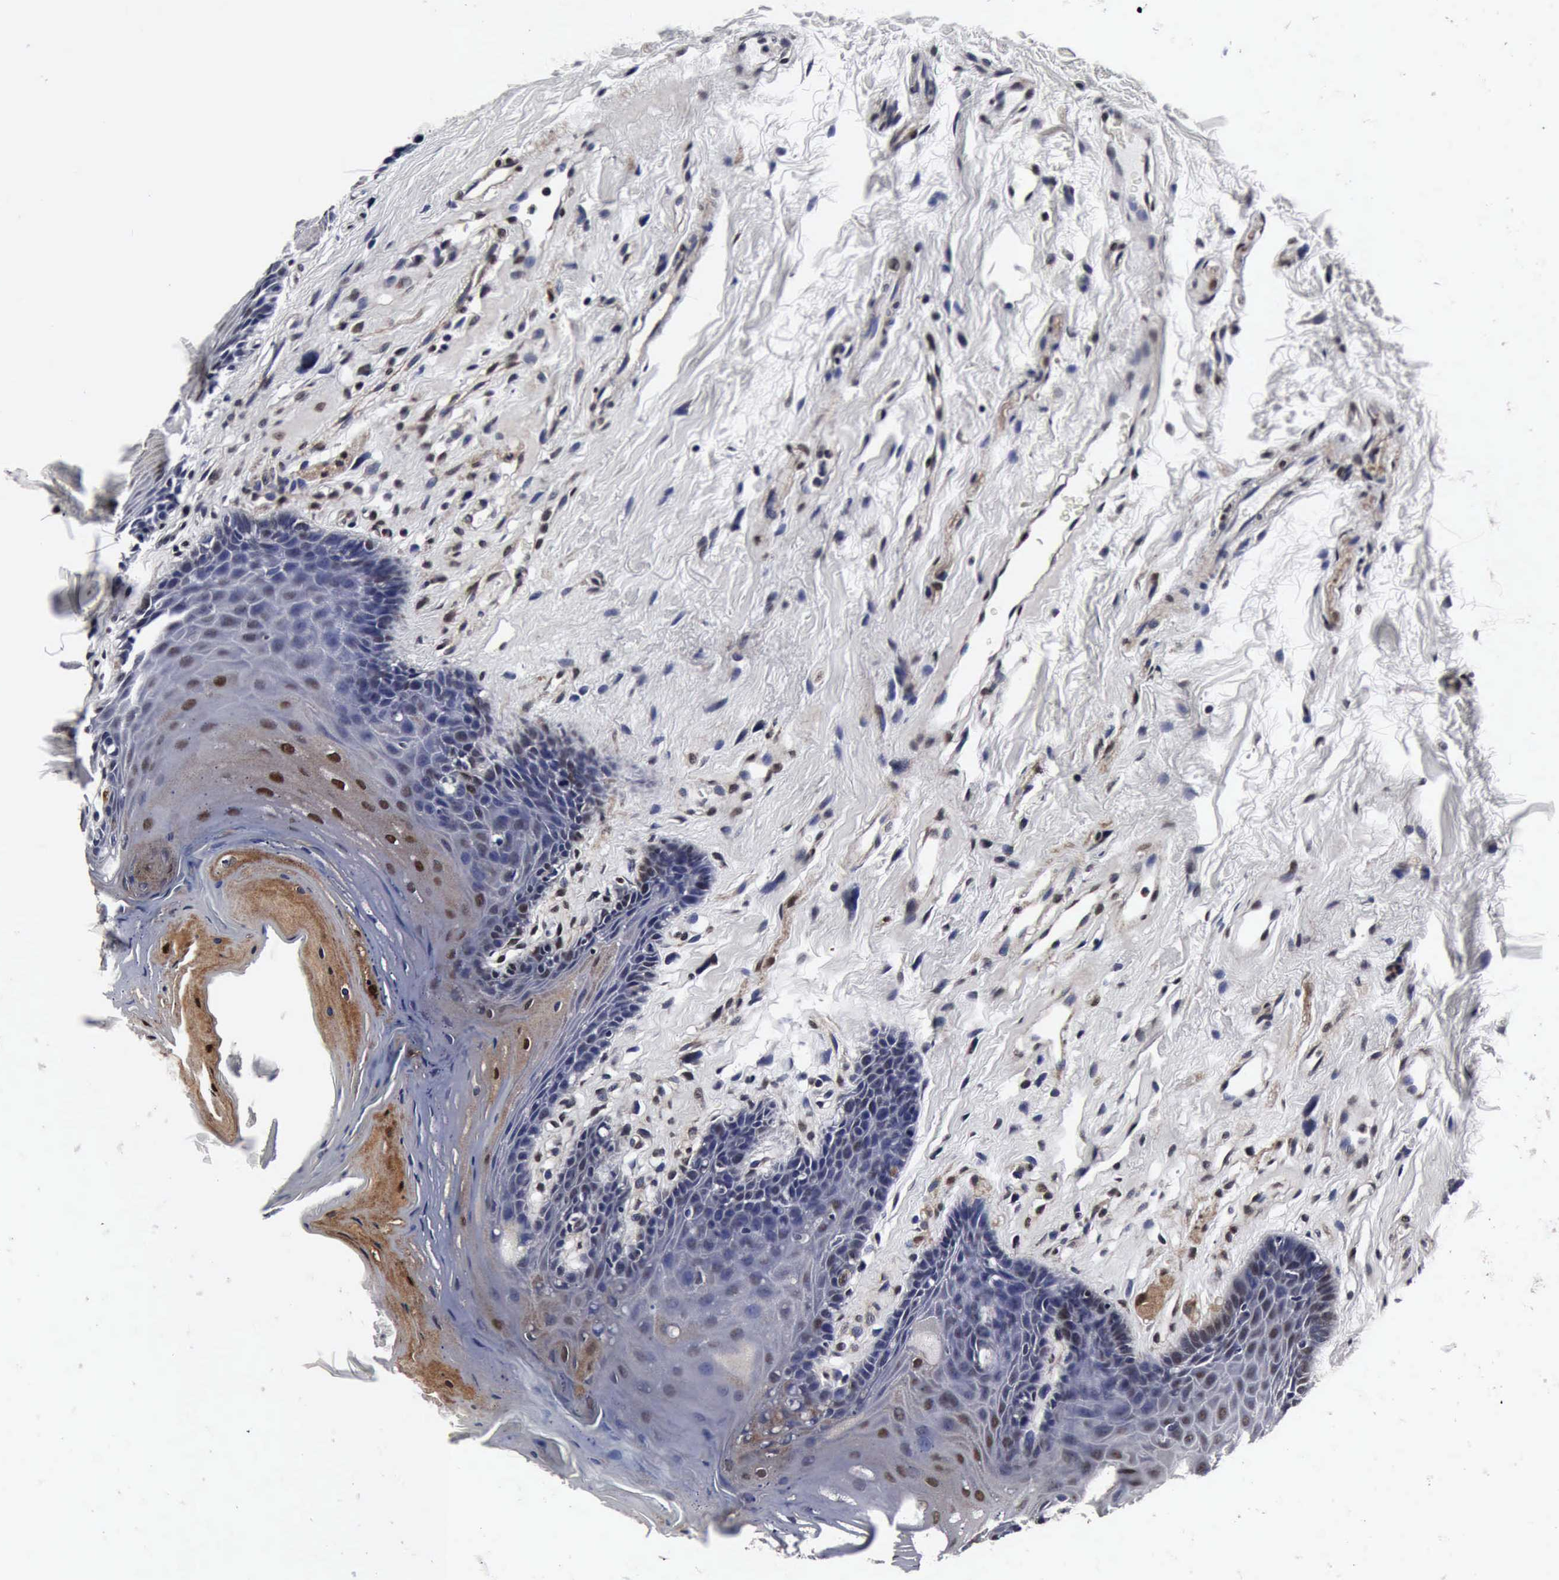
{"staining": {"intensity": "moderate", "quantity": "25%-75%", "location": "nuclear"}, "tissue": "oral mucosa", "cell_type": "Squamous epithelial cells", "image_type": "normal", "snomed": [{"axis": "morphology", "description": "Normal tissue, NOS"}, {"axis": "topography", "description": "Oral tissue"}], "caption": "Immunohistochemistry (IHC) of unremarkable oral mucosa exhibits medium levels of moderate nuclear positivity in approximately 25%-75% of squamous epithelial cells. The staining was performed using DAB, with brown indicating positive protein expression. Nuclei are stained blue with hematoxylin.", "gene": "UBC", "patient": {"sex": "male", "age": 62}}